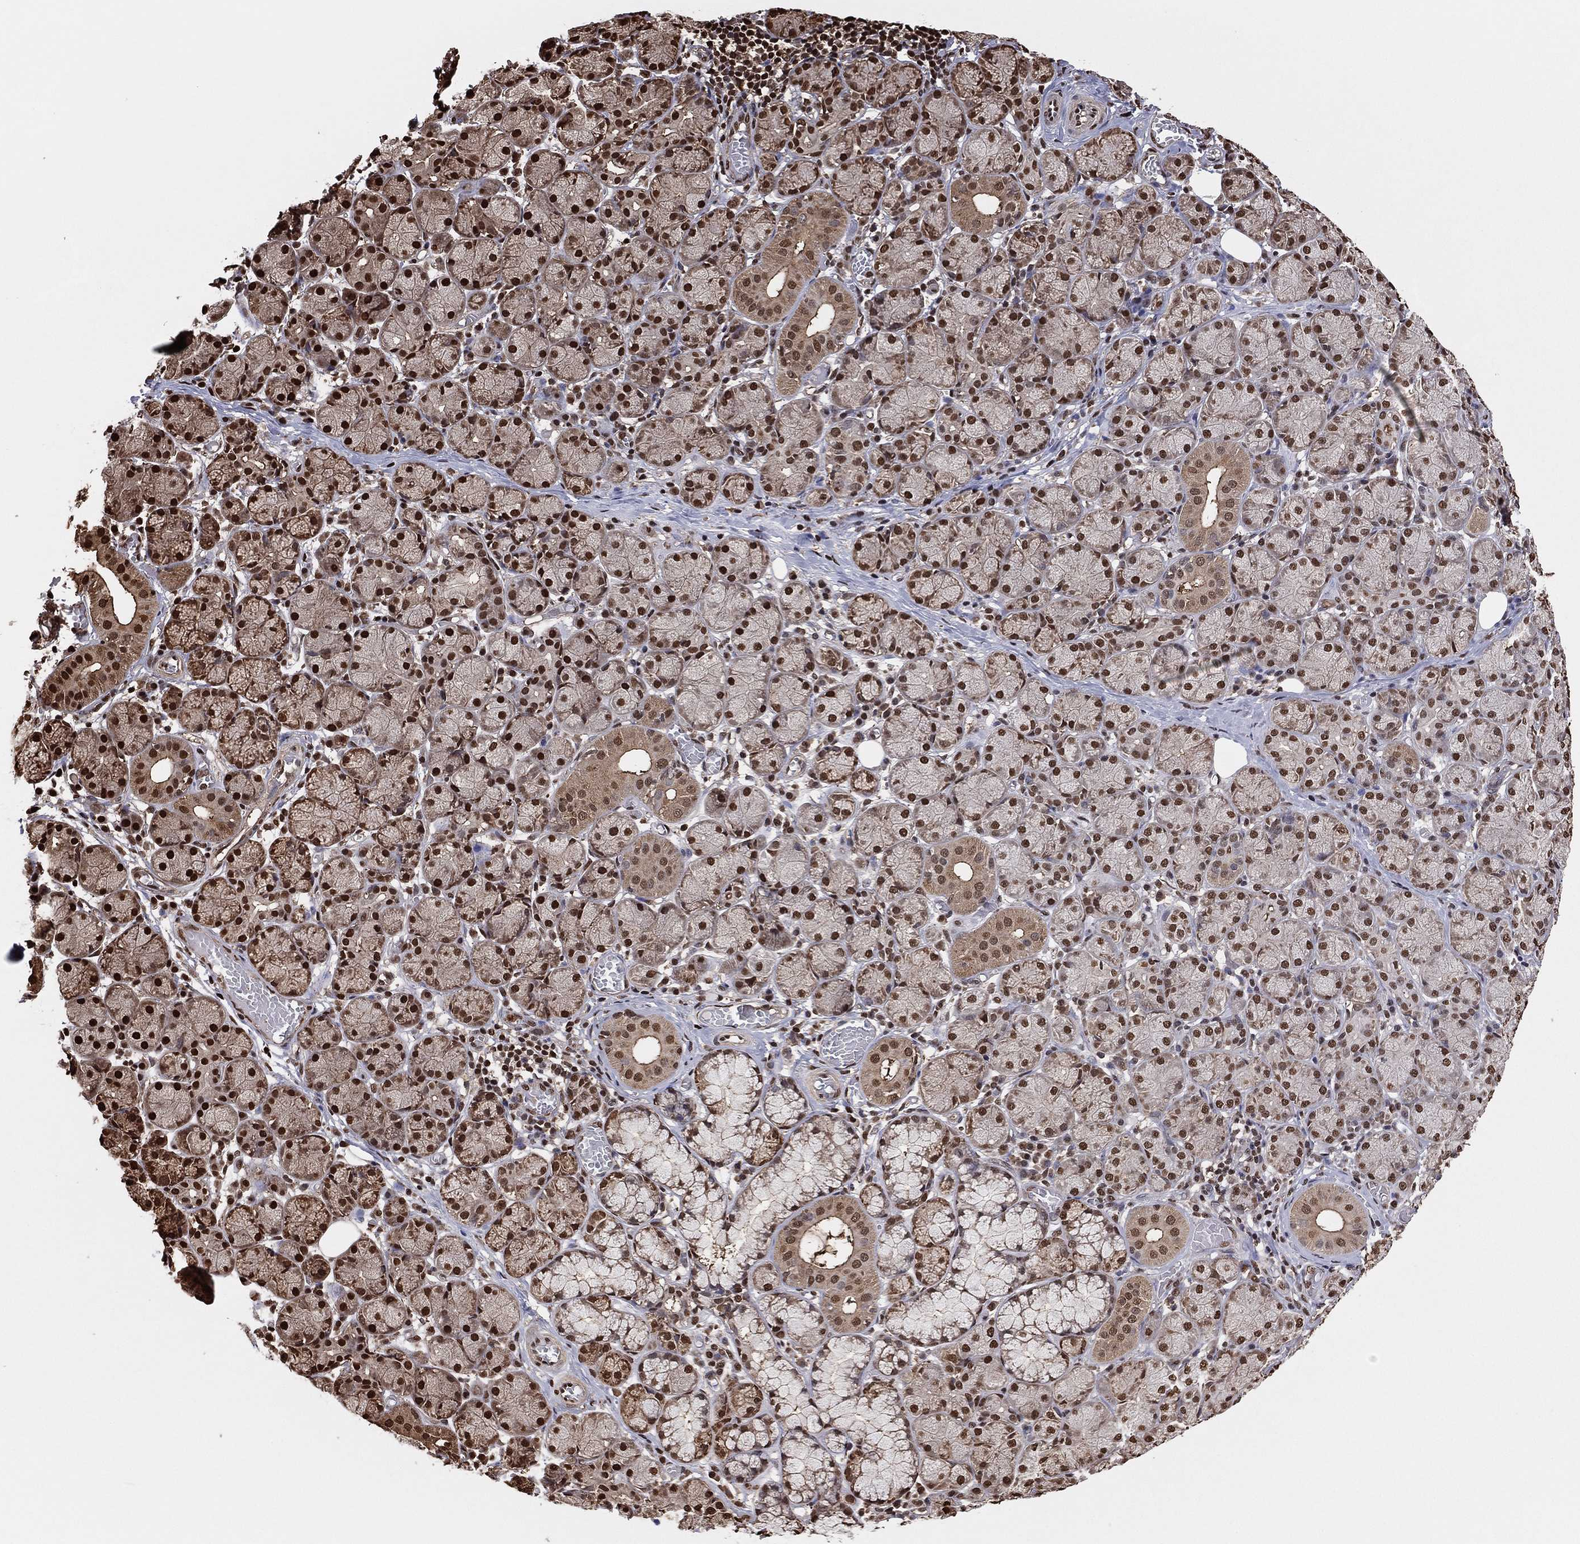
{"staining": {"intensity": "strong", "quantity": ">75%", "location": "nuclear"}, "tissue": "salivary gland", "cell_type": "Glandular cells", "image_type": "normal", "snomed": [{"axis": "morphology", "description": "Normal tissue, NOS"}, {"axis": "topography", "description": "Salivary gland"}, {"axis": "topography", "description": "Peripheral nerve tissue"}], "caption": "The photomicrograph exhibits a brown stain indicating the presence of a protein in the nuclear of glandular cells in salivary gland.", "gene": "GAPDH", "patient": {"sex": "female", "age": 24}}